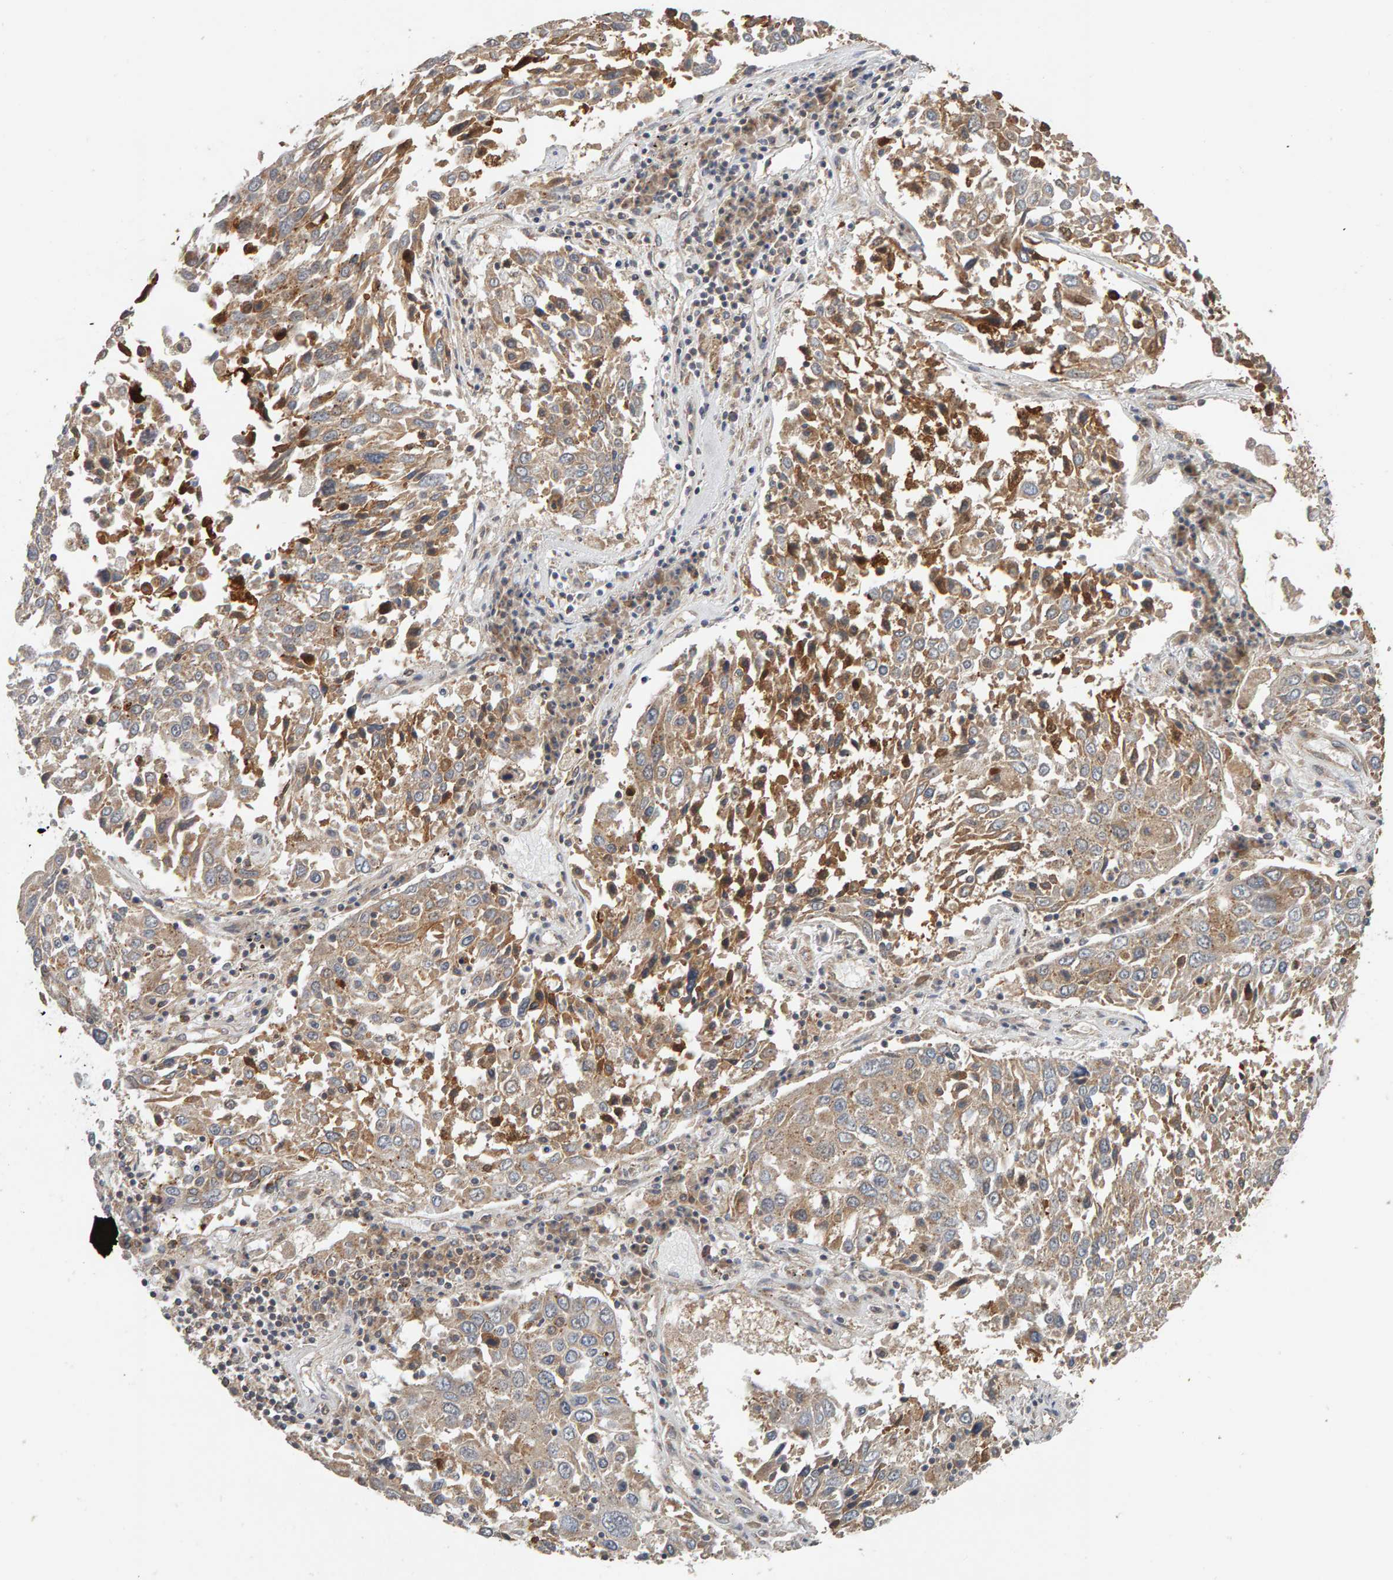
{"staining": {"intensity": "weak", "quantity": "25%-75%", "location": "cytoplasmic/membranous"}, "tissue": "lung cancer", "cell_type": "Tumor cells", "image_type": "cancer", "snomed": [{"axis": "morphology", "description": "Squamous cell carcinoma, NOS"}, {"axis": "topography", "description": "Lung"}], "caption": "Human squamous cell carcinoma (lung) stained with a brown dye displays weak cytoplasmic/membranous positive positivity in about 25%-75% of tumor cells.", "gene": "DNAJC7", "patient": {"sex": "male", "age": 65}}